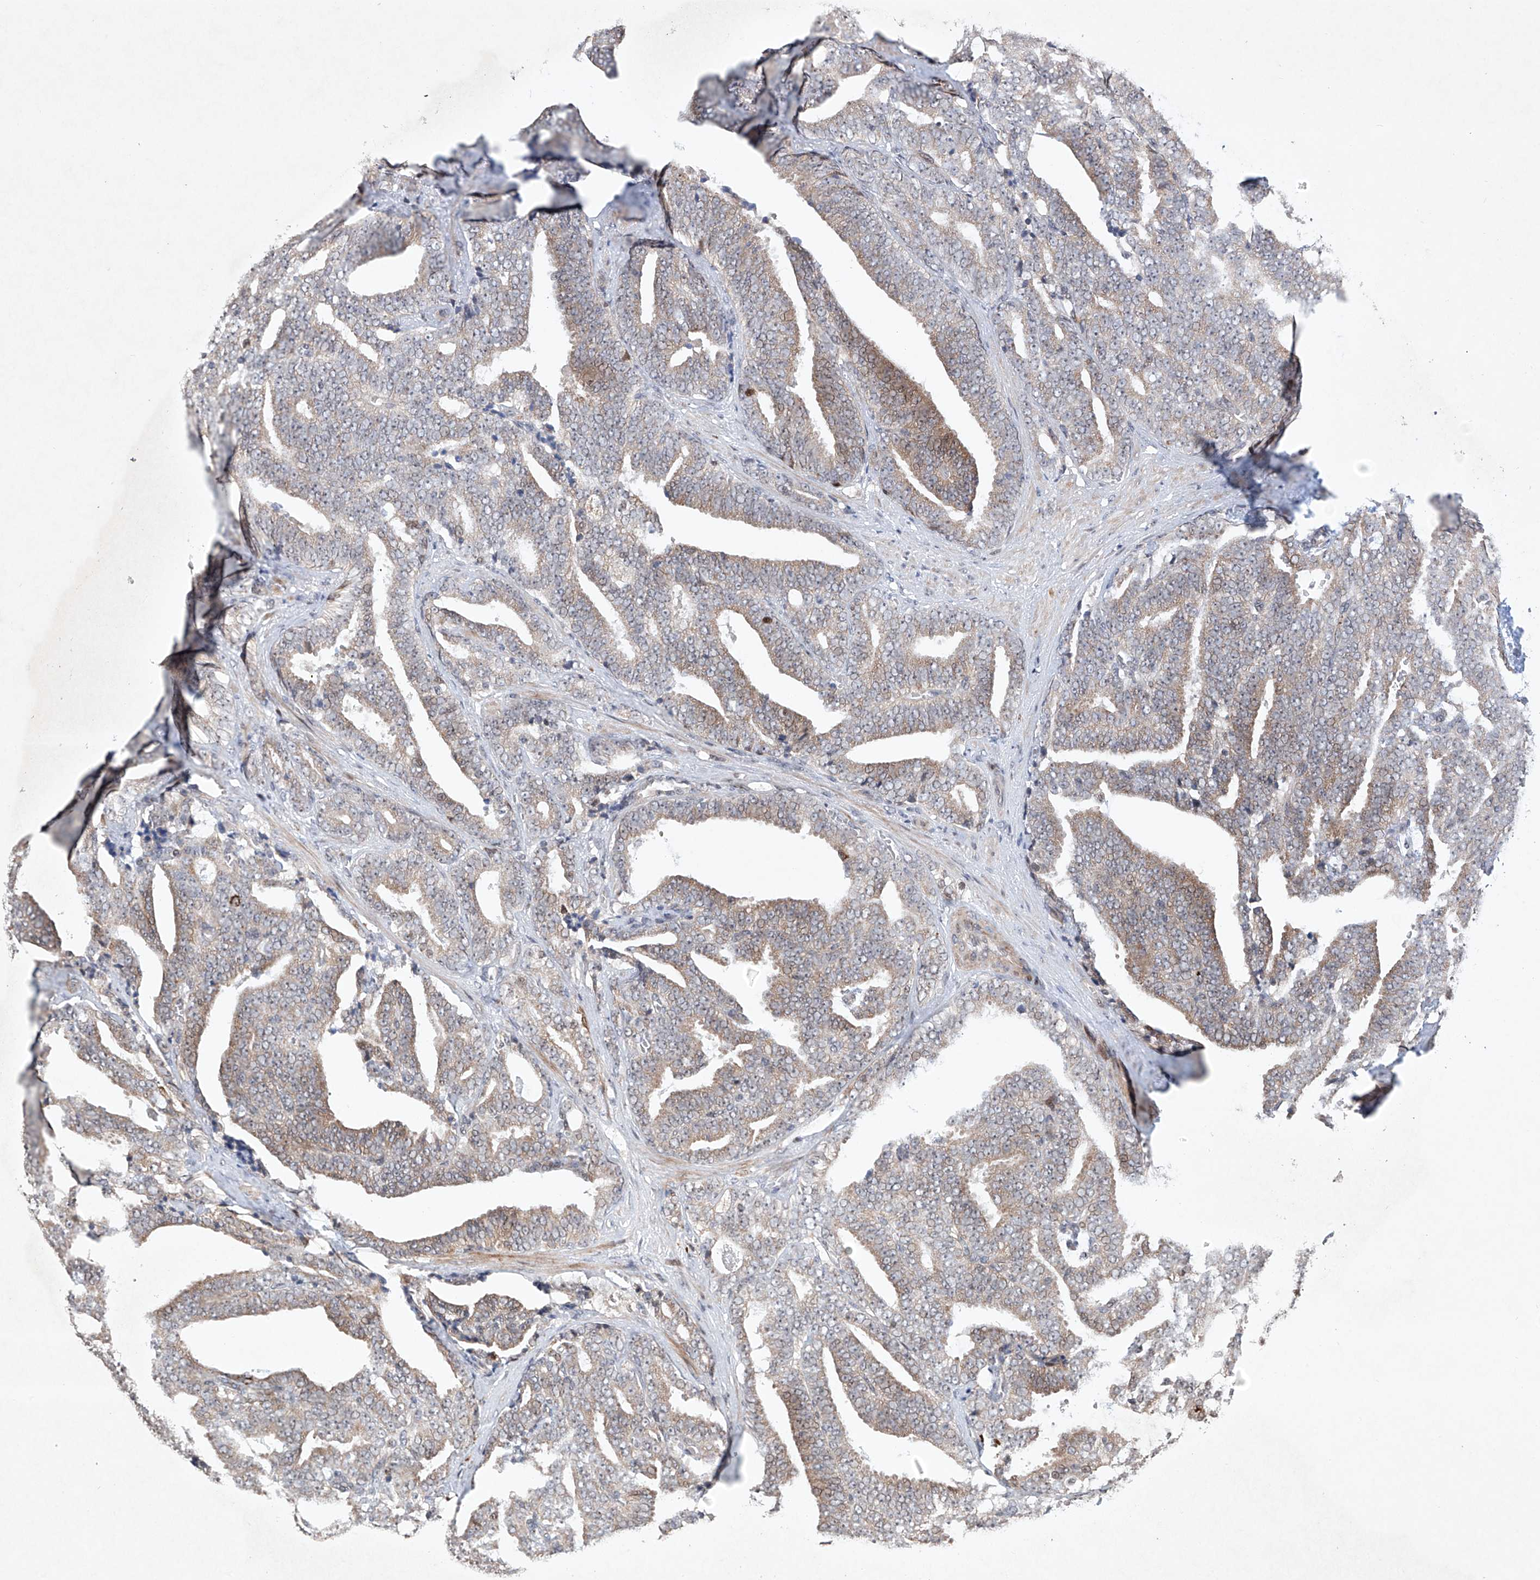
{"staining": {"intensity": "weak", "quantity": "<25%", "location": "cytoplasmic/membranous"}, "tissue": "prostate cancer", "cell_type": "Tumor cells", "image_type": "cancer", "snomed": [{"axis": "morphology", "description": "Adenocarcinoma, High grade"}, {"axis": "topography", "description": "Prostate and seminal vesicle, NOS"}], "caption": "Adenocarcinoma (high-grade) (prostate) stained for a protein using IHC reveals no staining tumor cells.", "gene": "AFG1L", "patient": {"sex": "male", "age": 67}}